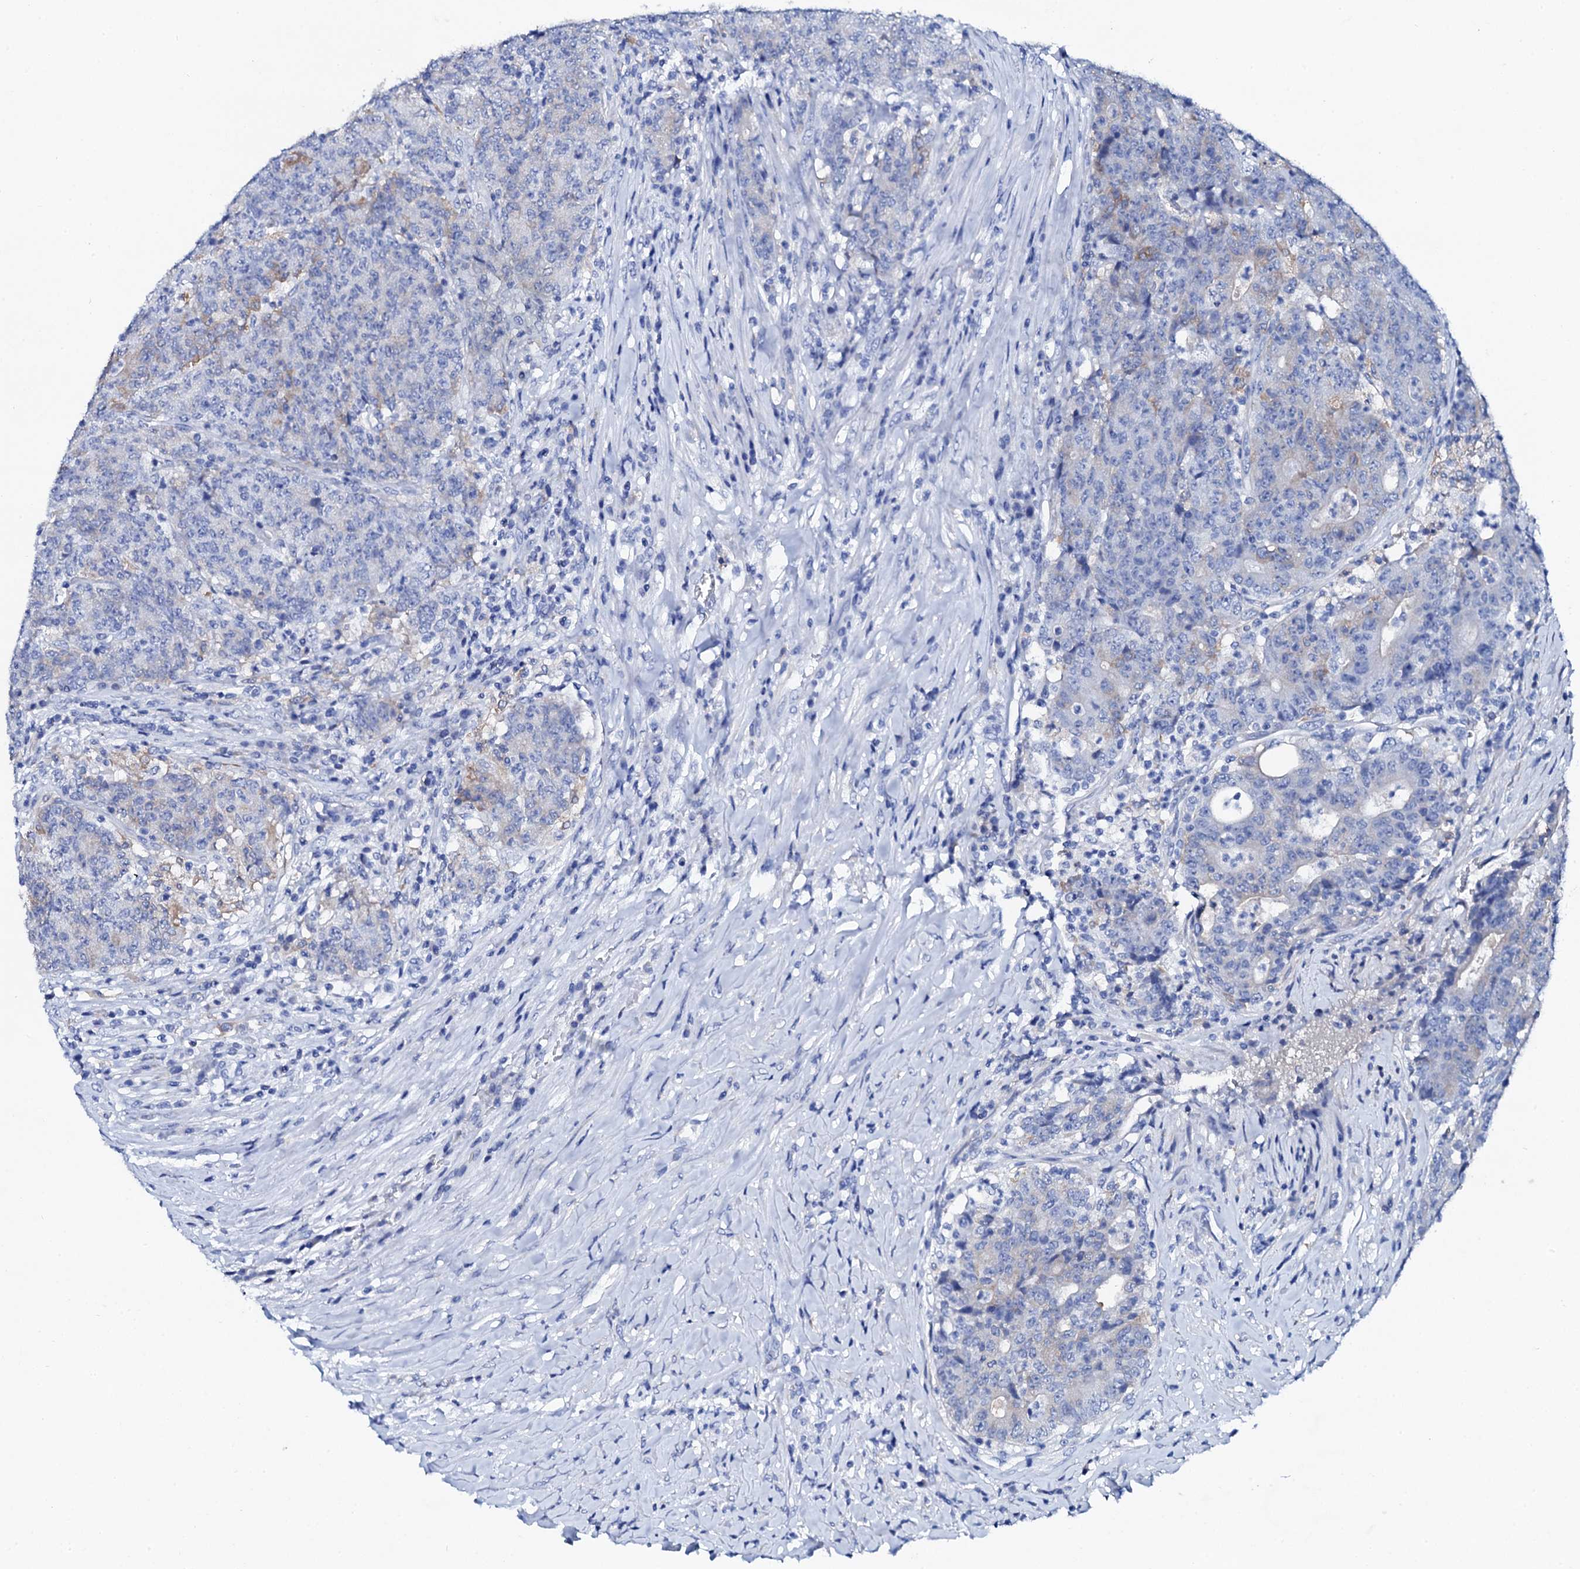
{"staining": {"intensity": "negative", "quantity": "none", "location": "none"}, "tissue": "colorectal cancer", "cell_type": "Tumor cells", "image_type": "cancer", "snomed": [{"axis": "morphology", "description": "Adenocarcinoma, NOS"}, {"axis": "topography", "description": "Colon"}], "caption": "High magnification brightfield microscopy of colorectal cancer stained with DAB (3,3'-diaminobenzidine) (brown) and counterstained with hematoxylin (blue): tumor cells show no significant expression. The staining was performed using DAB (3,3'-diaminobenzidine) to visualize the protein expression in brown, while the nuclei were stained in blue with hematoxylin (Magnification: 20x).", "gene": "GLB1L3", "patient": {"sex": "female", "age": 75}}